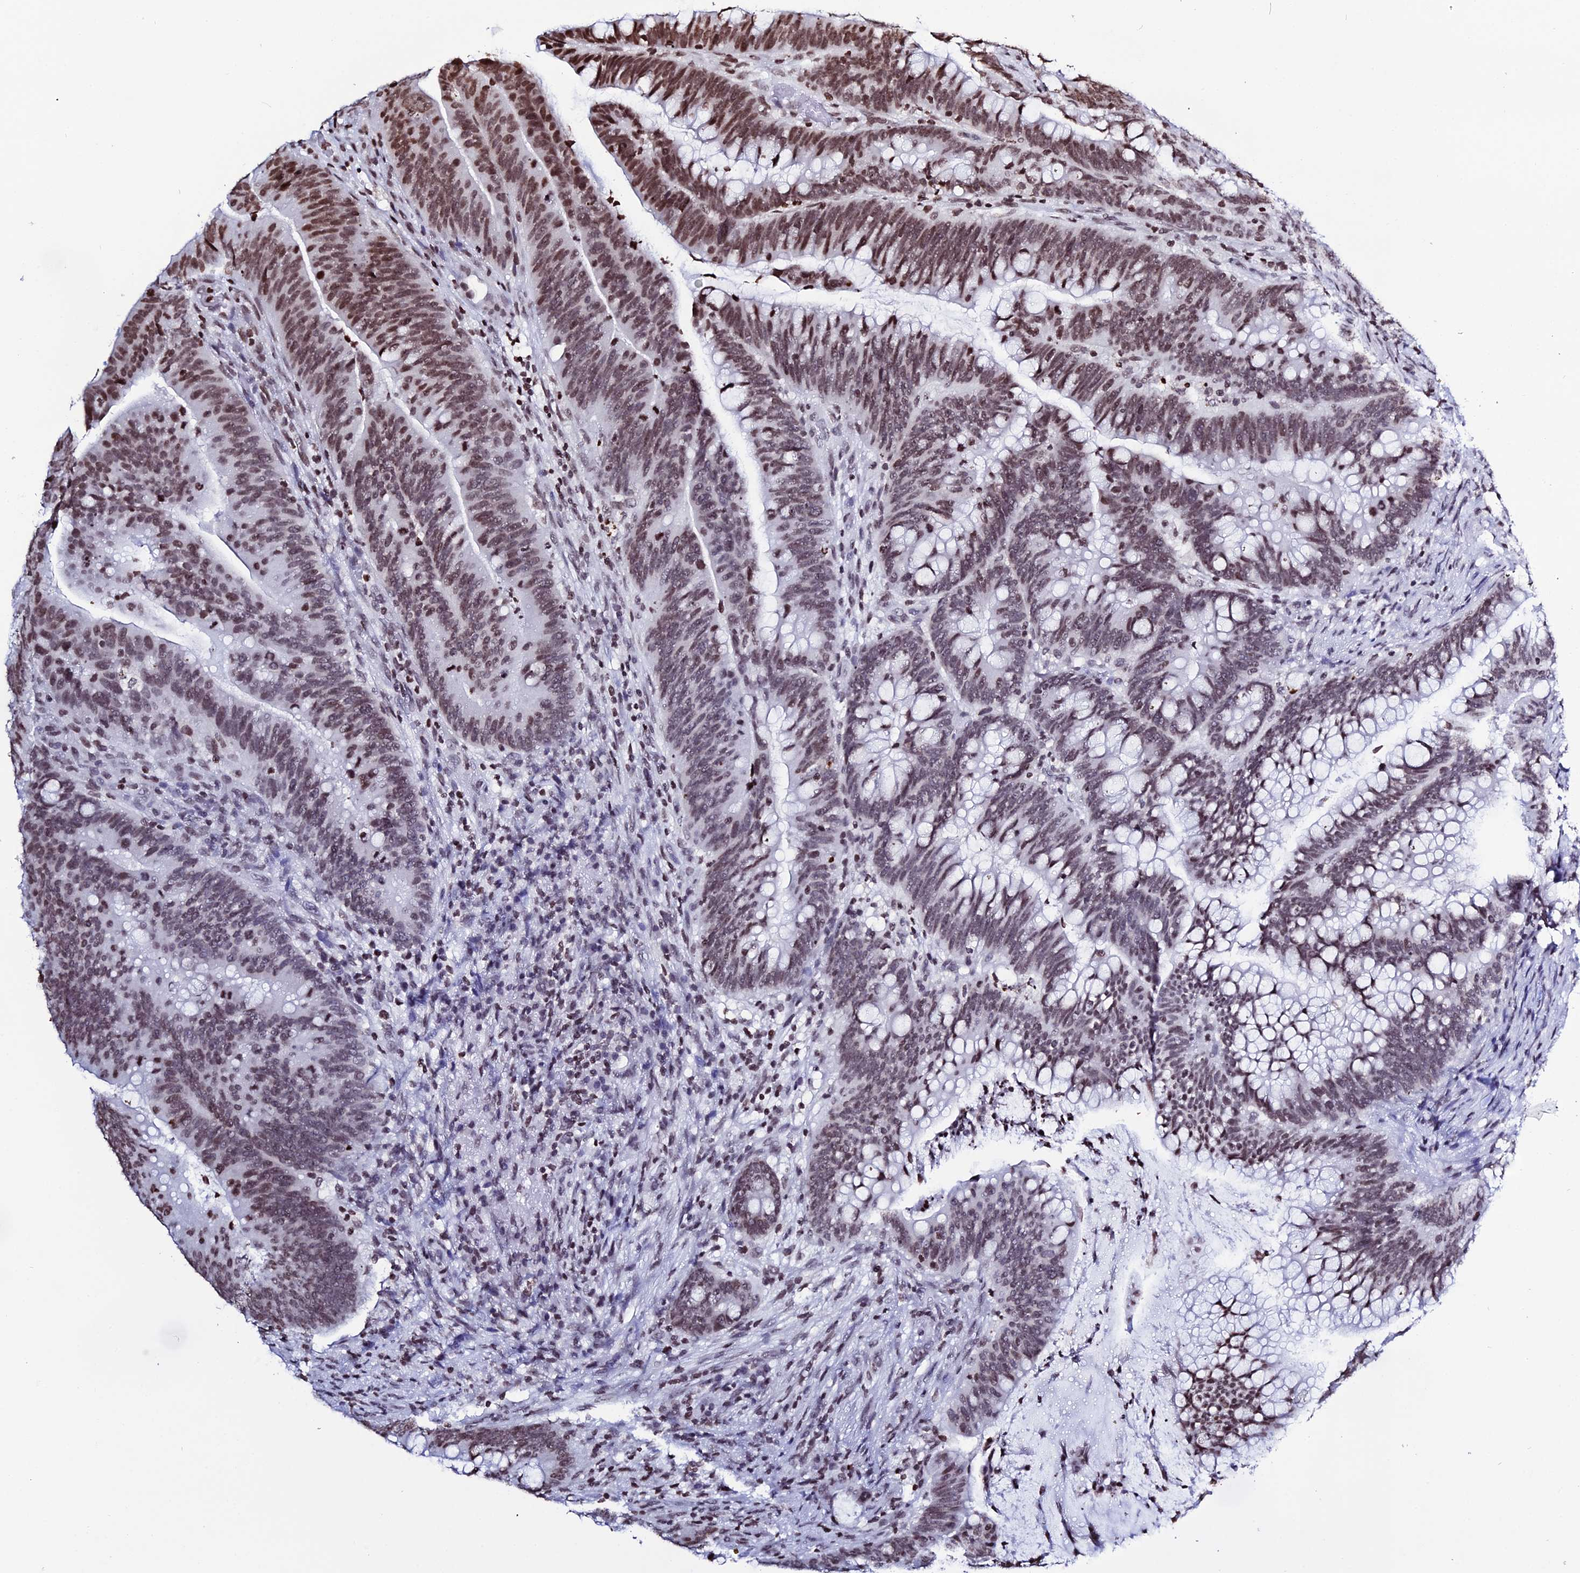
{"staining": {"intensity": "strong", "quantity": "25%-75%", "location": "nuclear"}, "tissue": "colorectal cancer", "cell_type": "Tumor cells", "image_type": "cancer", "snomed": [{"axis": "morphology", "description": "Adenocarcinoma, NOS"}, {"axis": "topography", "description": "Colon"}], "caption": "DAB immunohistochemical staining of human colorectal adenocarcinoma displays strong nuclear protein positivity in about 25%-75% of tumor cells.", "gene": "MACROH2A2", "patient": {"sex": "female", "age": 66}}